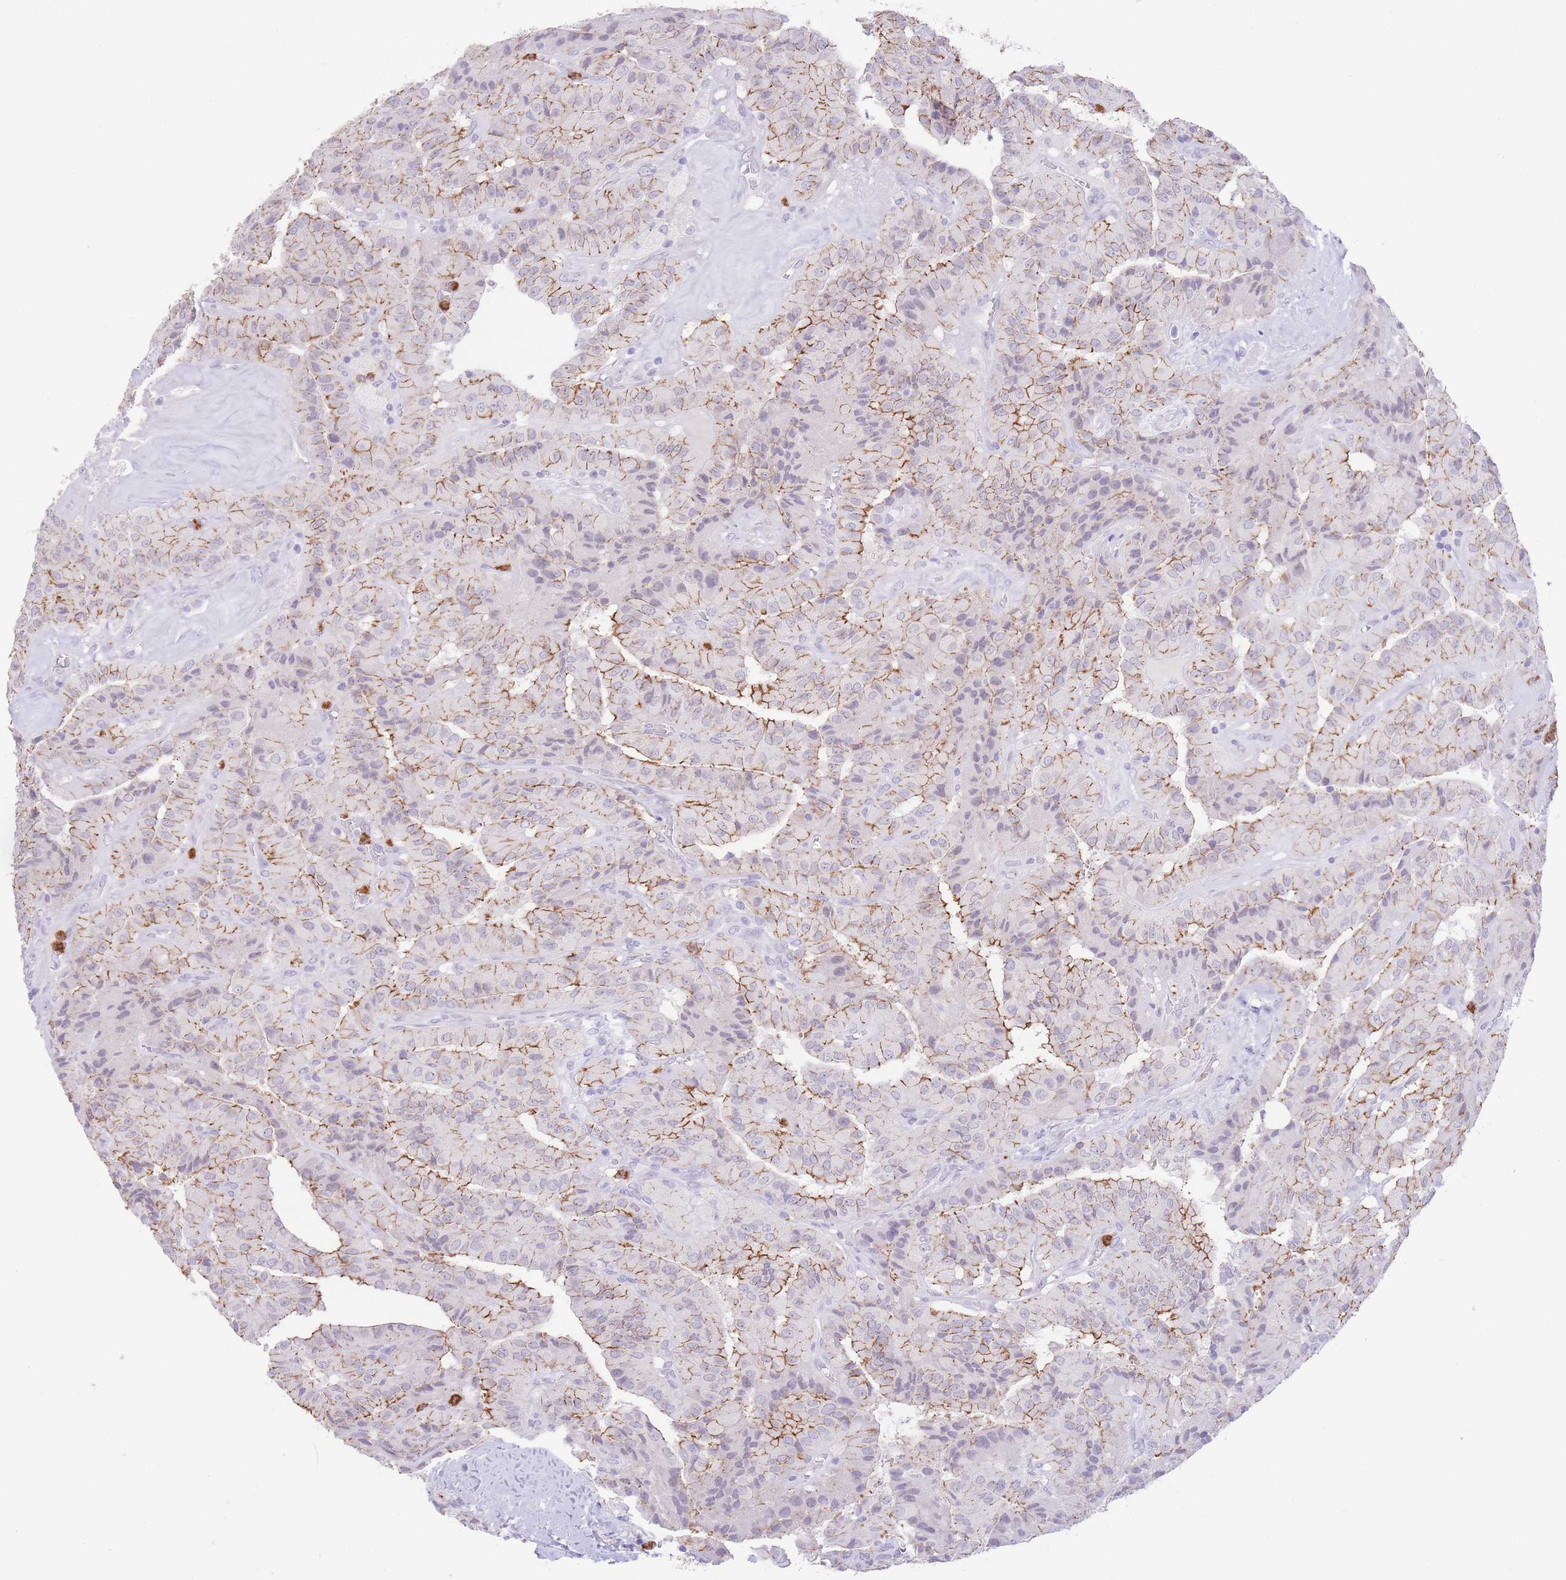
{"staining": {"intensity": "moderate", "quantity": "25%-75%", "location": "cytoplasmic/membranous"}, "tissue": "thyroid cancer", "cell_type": "Tumor cells", "image_type": "cancer", "snomed": [{"axis": "morphology", "description": "Normal tissue, NOS"}, {"axis": "morphology", "description": "Papillary adenocarcinoma, NOS"}, {"axis": "topography", "description": "Thyroid gland"}], "caption": "A medium amount of moderate cytoplasmic/membranous positivity is appreciated in approximately 25%-75% of tumor cells in thyroid papillary adenocarcinoma tissue.", "gene": "LCLAT1", "patient": {"sex": "female", "age": 59}}